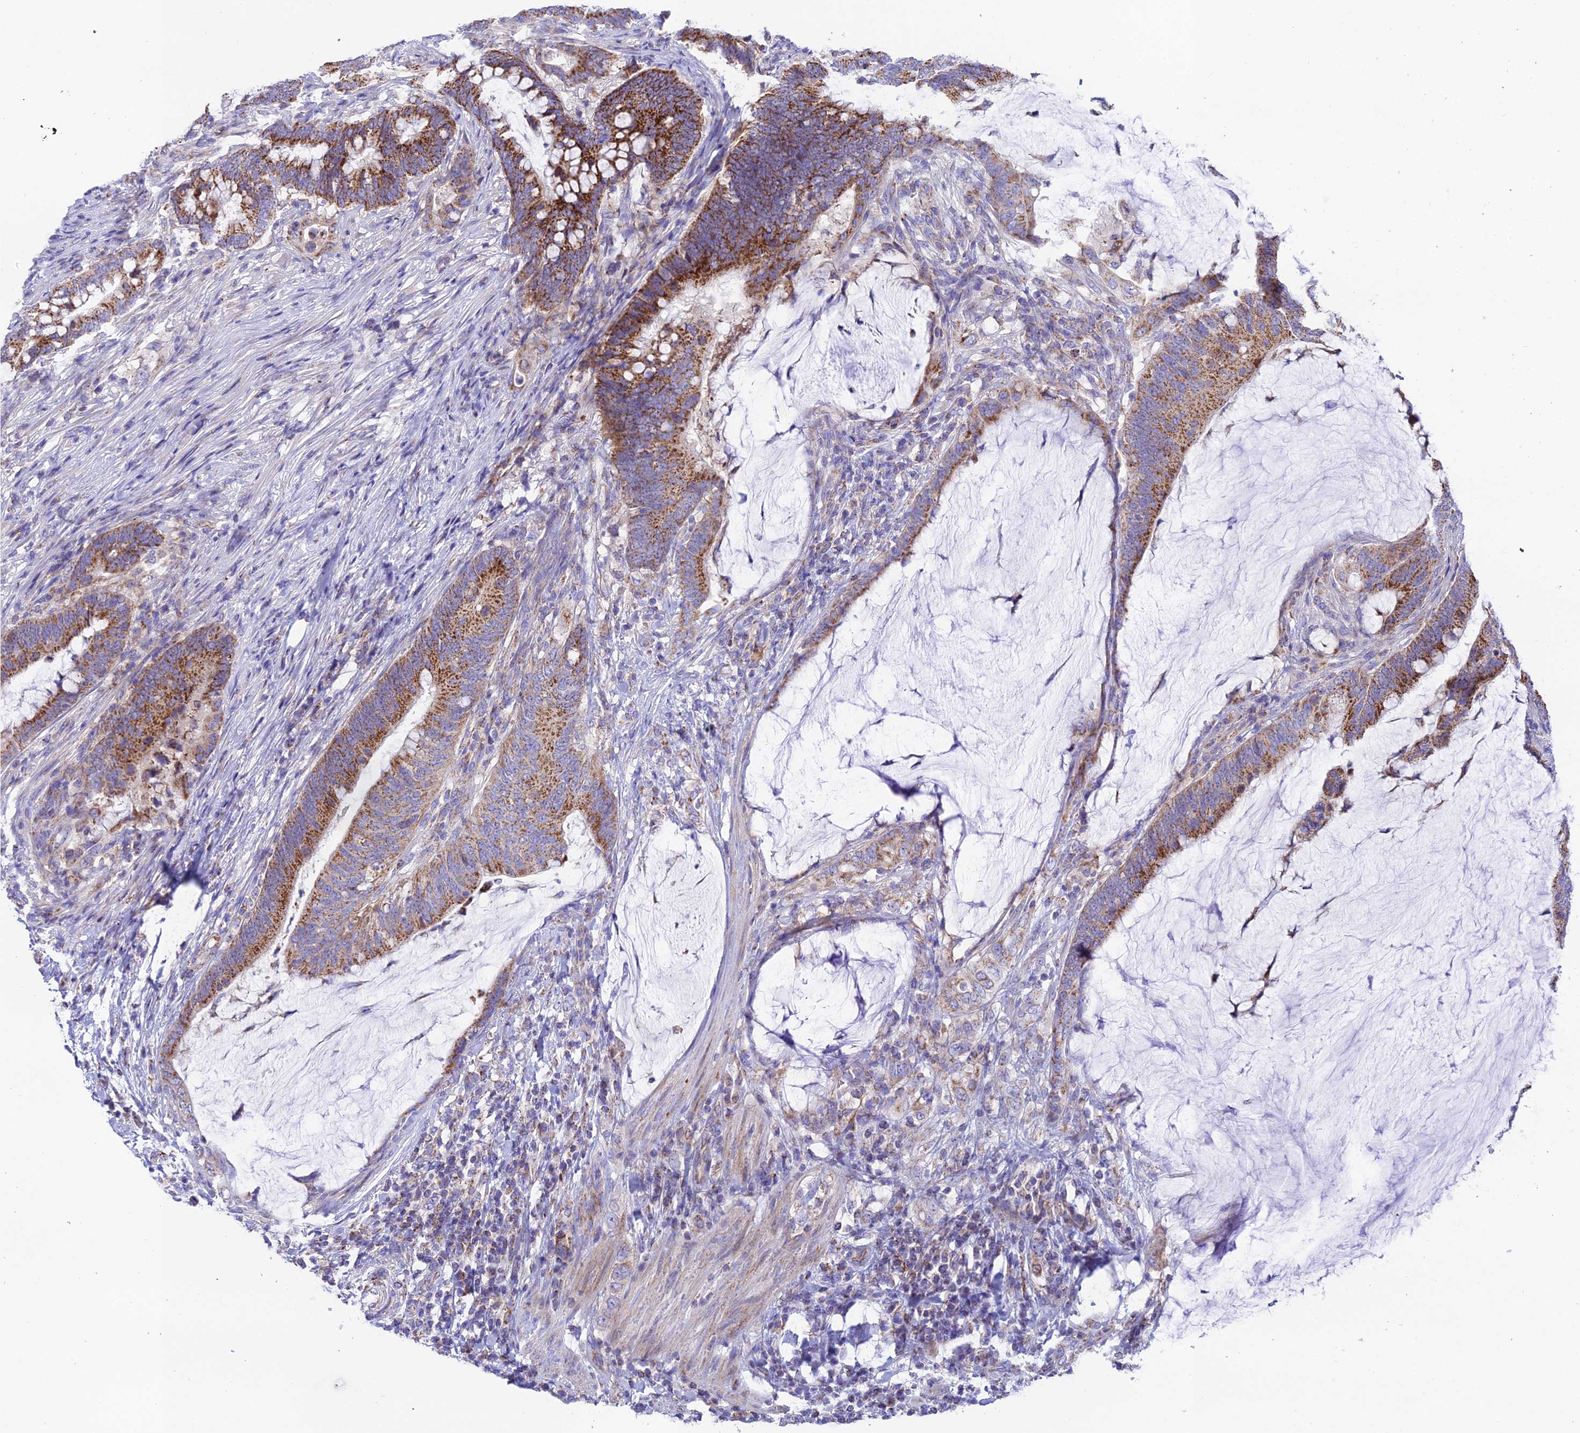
{"staining": {"intensity": "moderate", "quantity": ">75%", "location": "cytoplasmic/membranous"}, "tissue": "colorectal cancer", "cell_type": "Tumor cells", "image_type": "cancer", "snomed": [{"axis": "morphology", "description": "Adenocarcinoma, NOS"}, {"axis": "topography", "description": "Colon"}], "caption": "DAB (3,3'-diaminobenzidine) immunohistochemical staining of human colorectal cancer (adenocarcinoma) shows moderate cytoplasmic/membranous protein positivity in about >75% of tumor cells. Immunohistochemistry (ihc) stains the protein in brown and the nuclei are stained blue.", "gene": "HSDL2", "patient": {"sex": "female", "age": 66}}